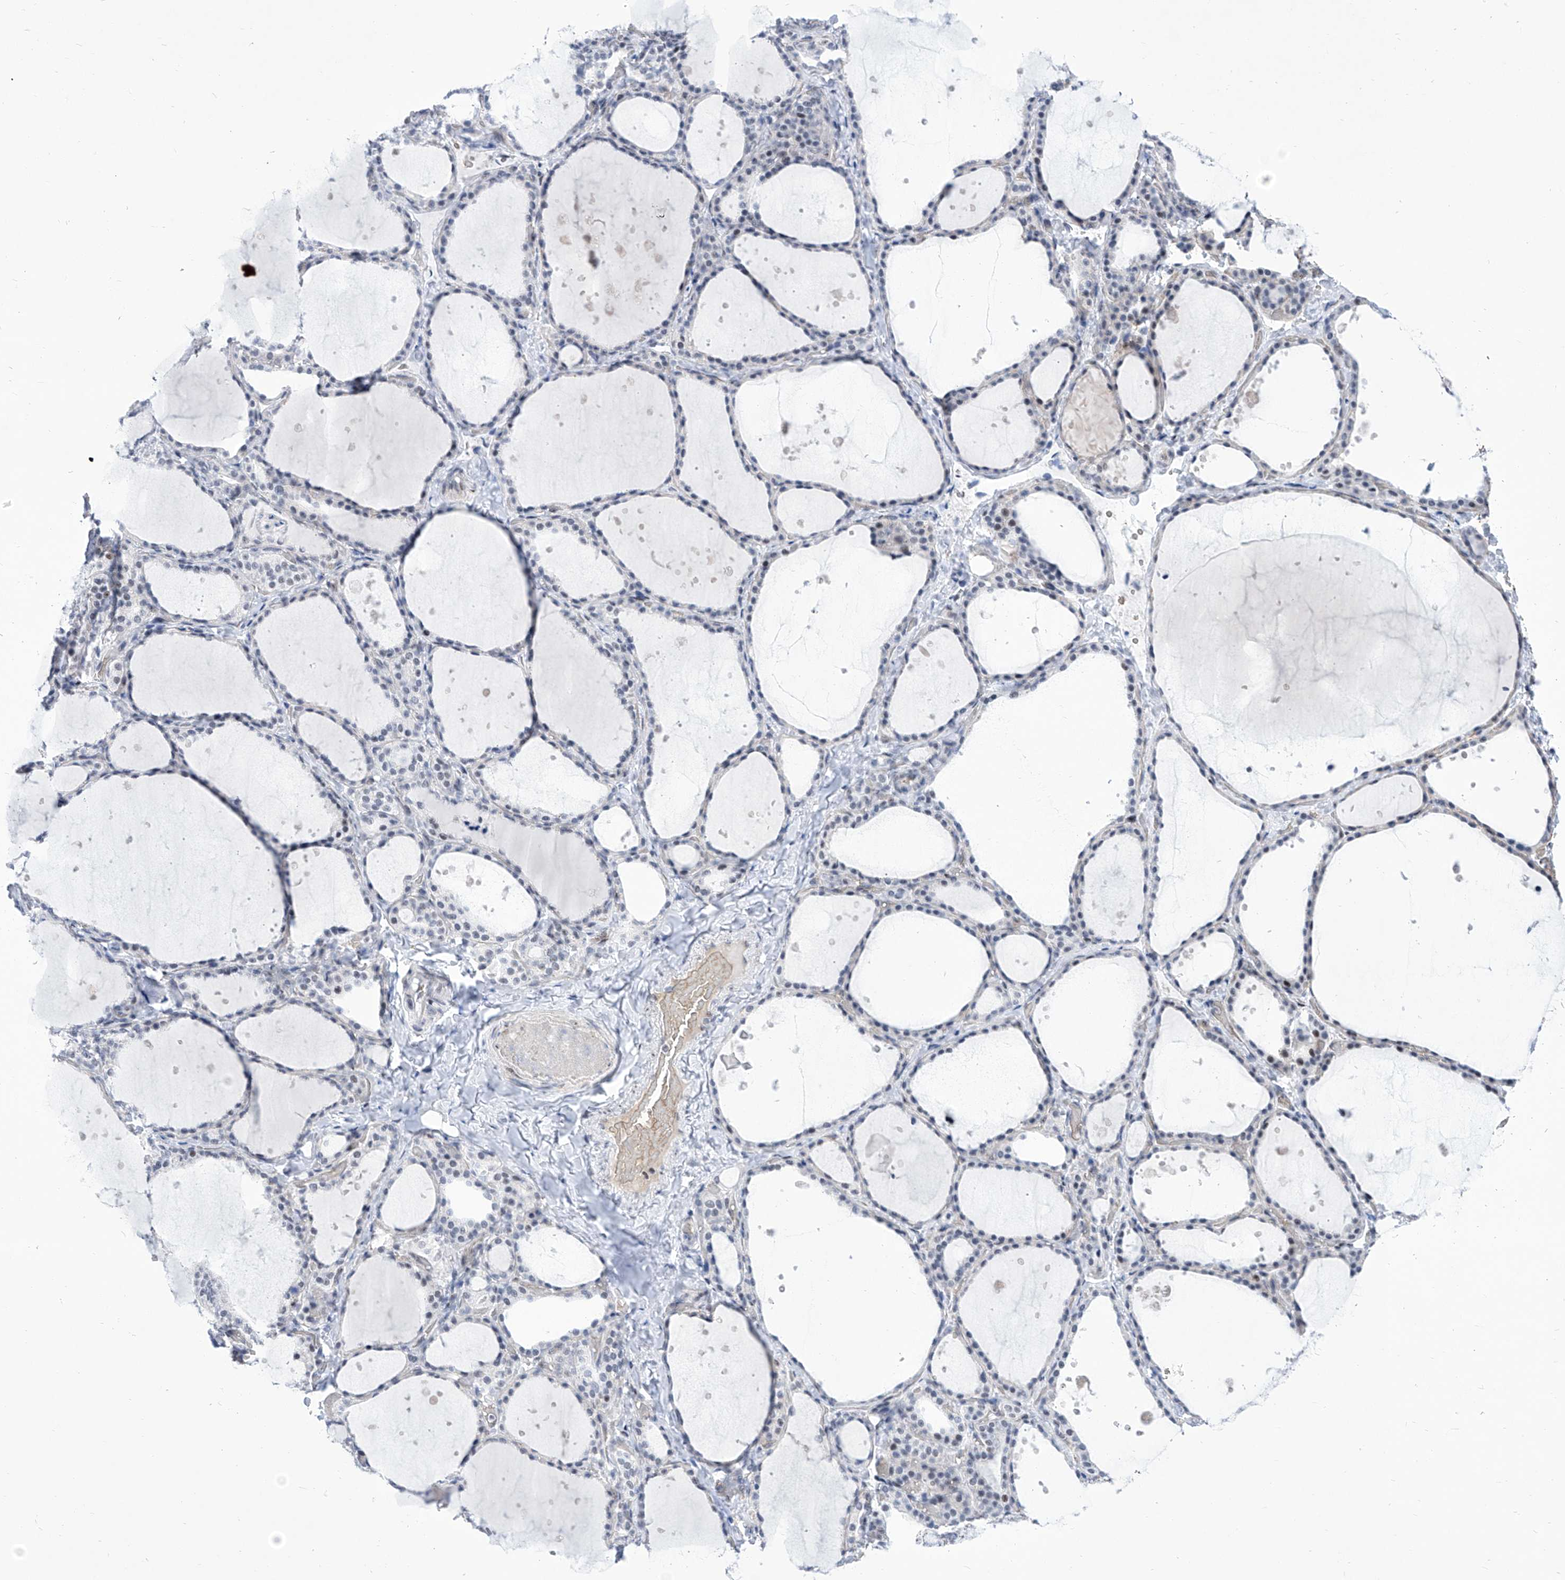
{"staining": {"intensity": "negative", "quantity": "none", "location": "none"}, "tissue": "thyroid gland", "cell_type": "Glandular cells", "image_type": "normal", "snomed": [{"axis": "morphology", "description": "Normal tissue, NOS"}, {"axis": "topography", "description": "Thyroid gland"}], "caption": "A high-resolution image shows IHC staining of normal thyroid gland, which displays no significant positivity in glandular cells. (Brightfield microscopy of DAB (3,3'-diaminobenzidine) IHC at high magnification).", "gene": "SART1", "patient": {"sex": "female", "age": 44}}